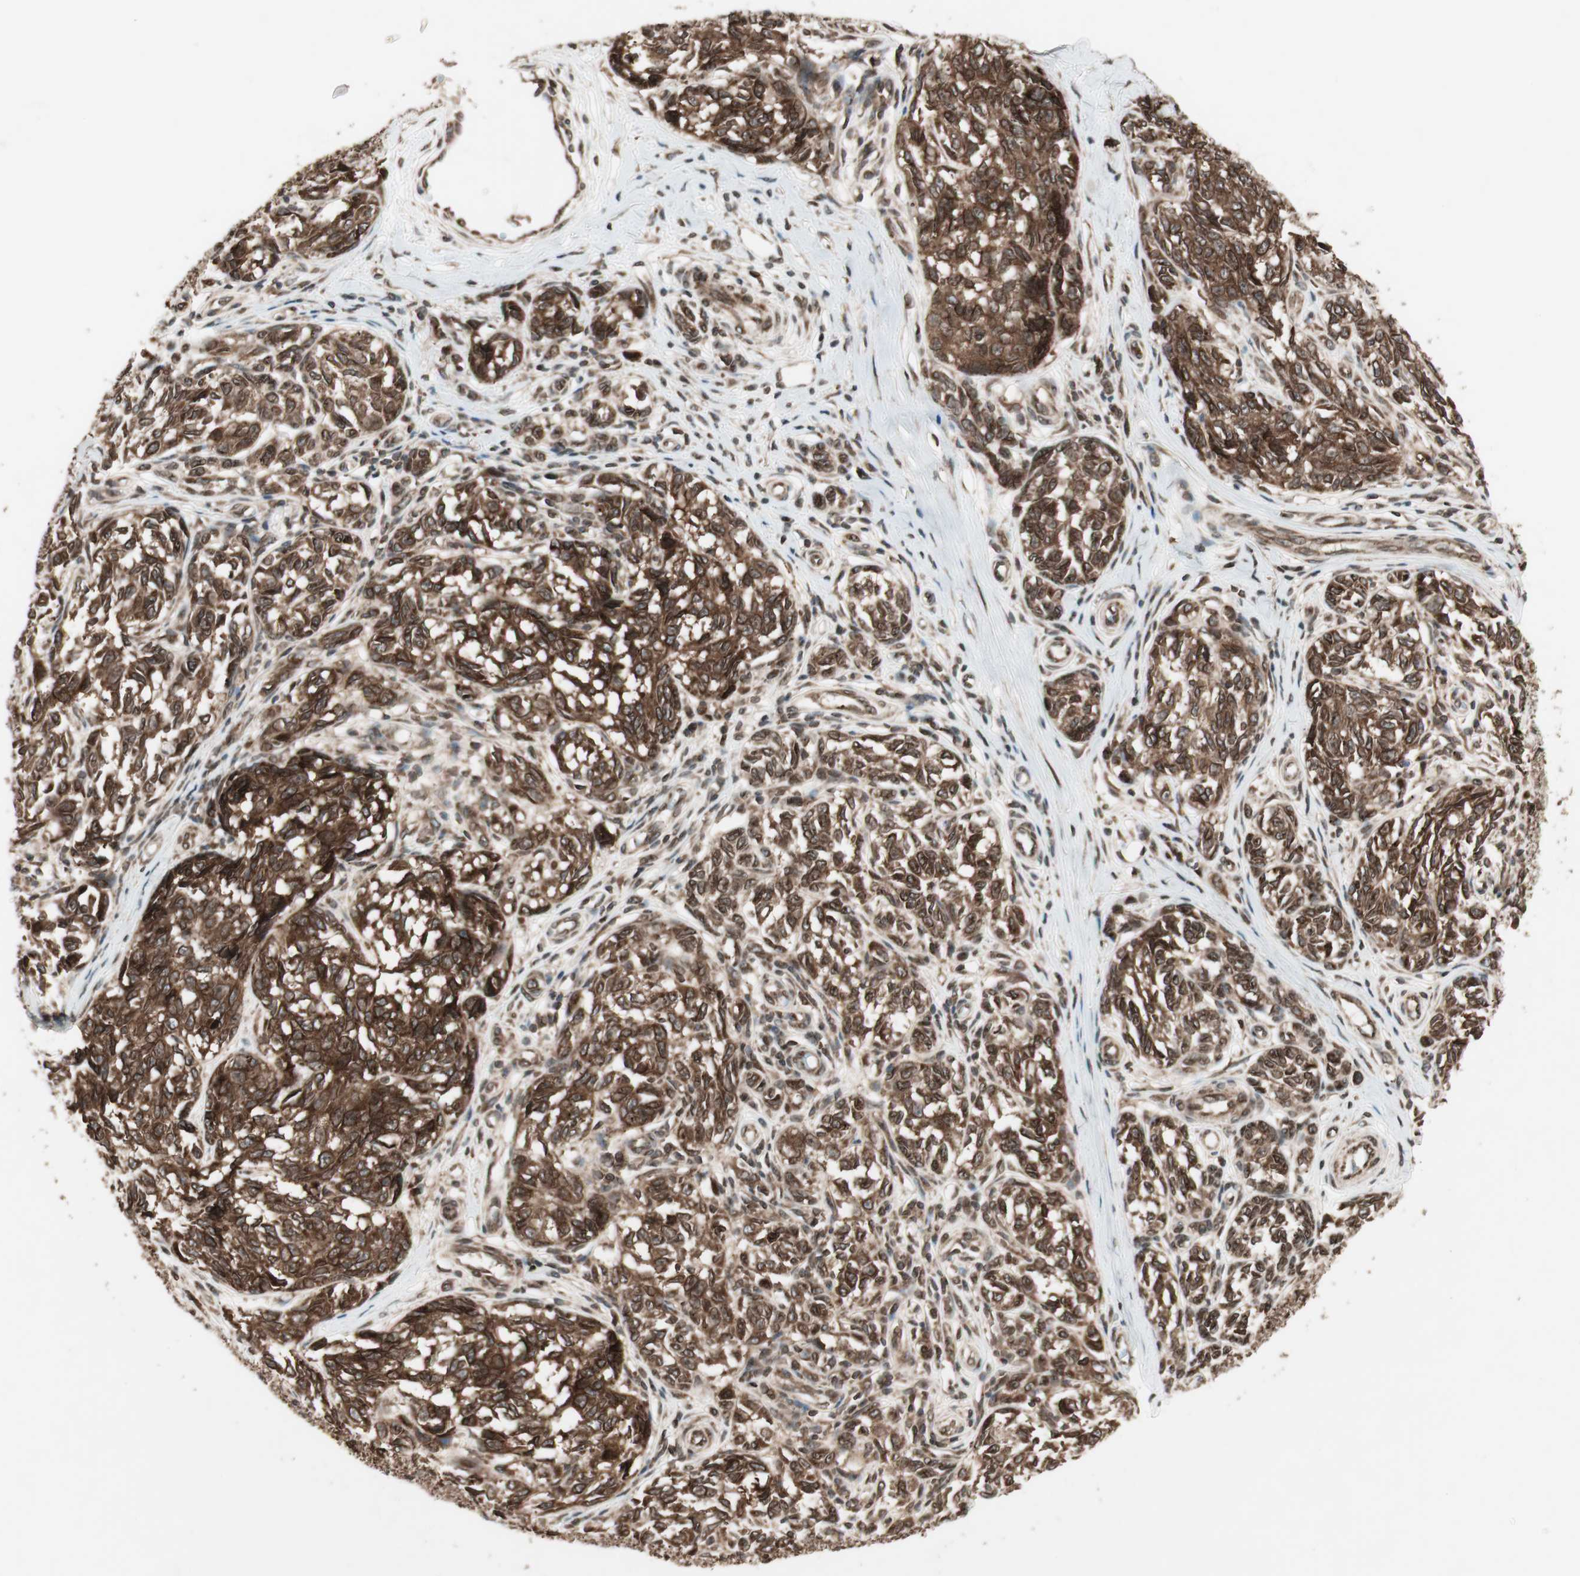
{"staining": {"intensity": "strong", "quantity": ">75%", "location": "cytoplasmic/membranous,nuclear"}, "tissue": "melanoma", "cell_type": "Tumor cells", "image_type": "cancer", "snomed": [{"axis": "morphology", "description": "Malignant melanoma, NOS"}, {"axis": "topography", "description": "Skin"}], "caption": "Malignant melanoma was stained to show a protein in brown. There is high levels of strong cytoplasmic/membranous and nuclear positivity in approximately >75% of tumor cells. The staining is performed using DAB (3,3'-diaminobenzidine) brown chromogen to label protein expression. The nuclei are counter-stained blue using hematoxylin.", "gene": "NUP62", "patient": {"sex": "female", "age": 64}}